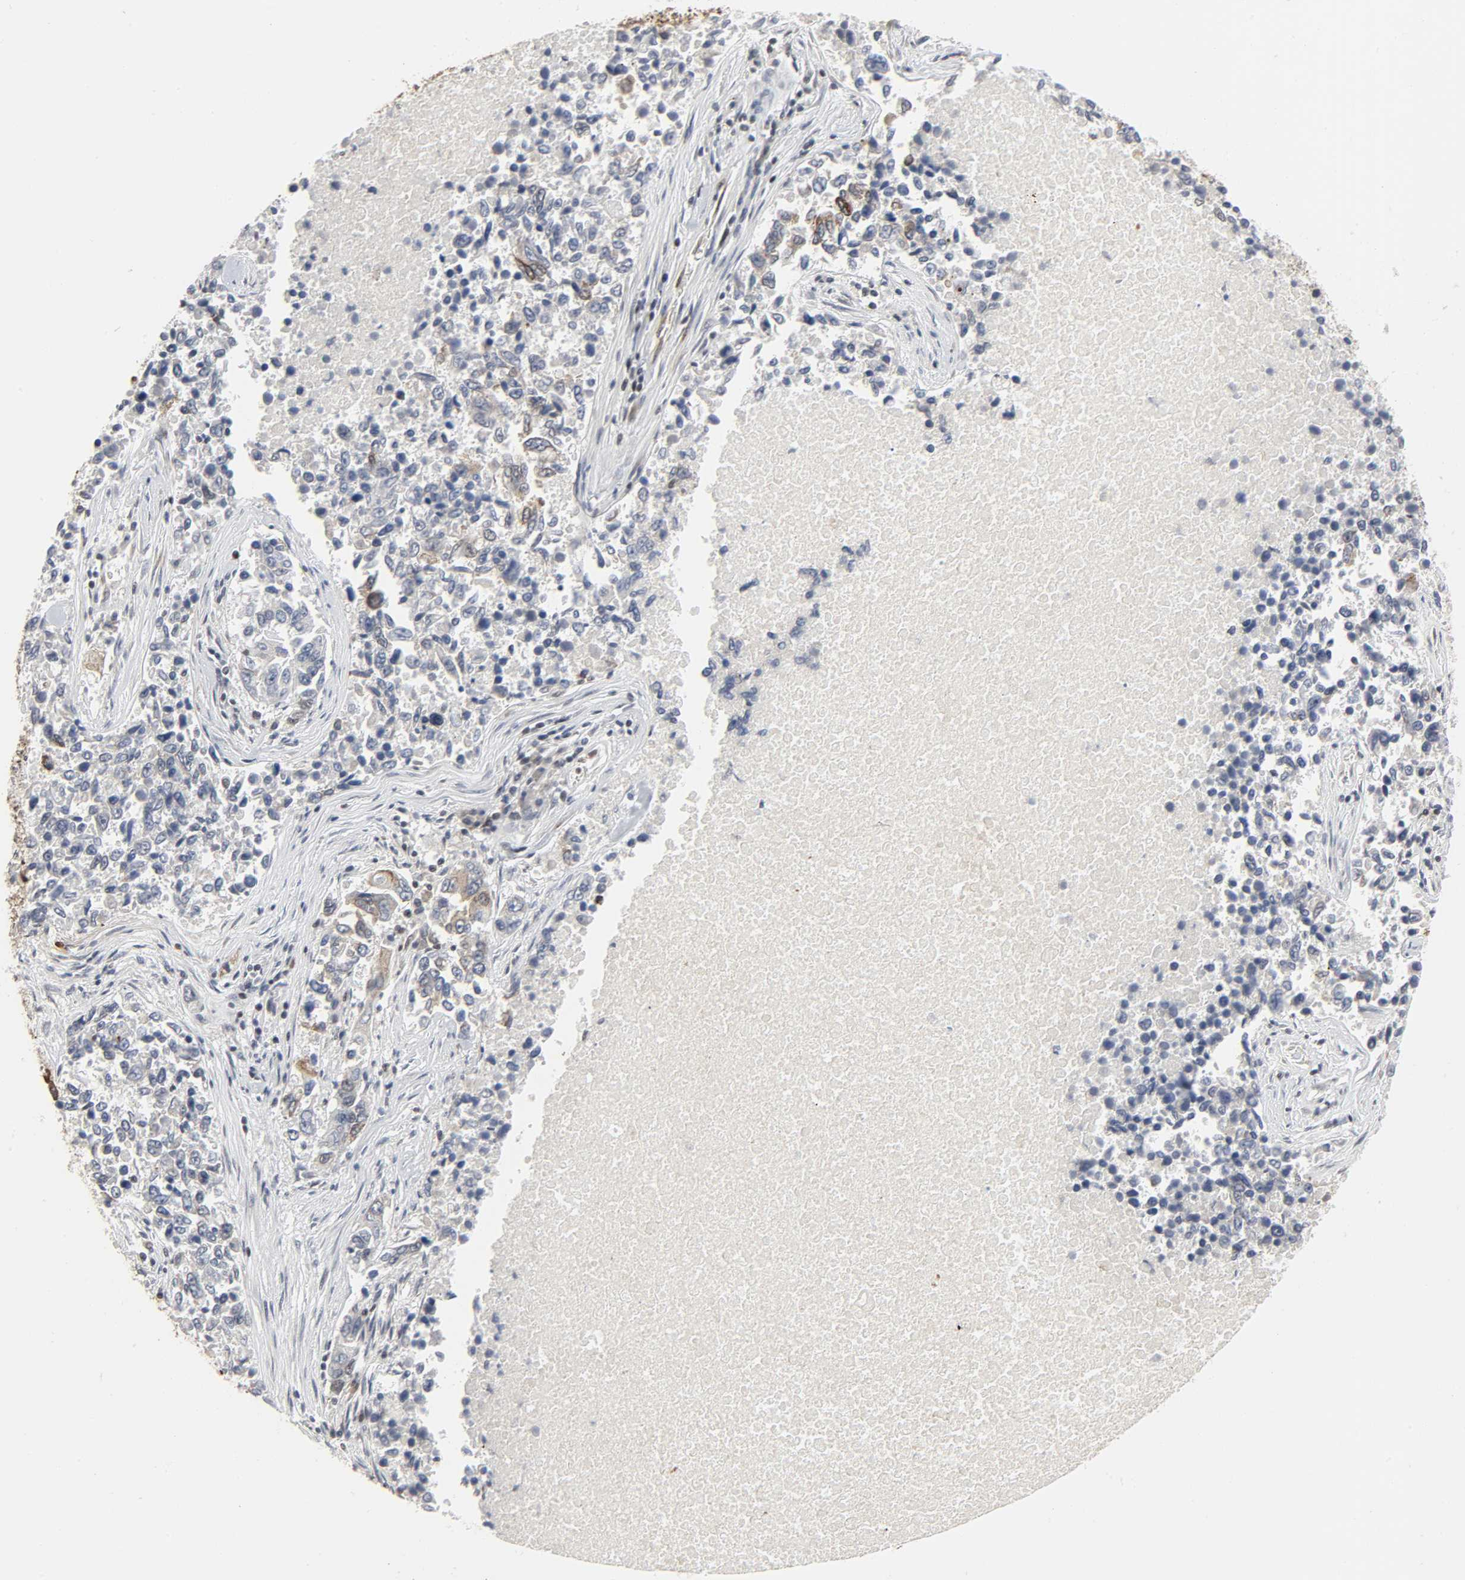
{"staining": {"intensity": "negative", "quantity": "none", "location": "none"}, "tissue": "lung cancer", "cell_type": "Tumor cells", "image_type": "cancer", "snomed": [{"axis": "morphology", "description": "Adenocarcinoma, NOS"}, {"axis": "topography", "description": "Lung"}], "caption": "Adenocarcinoma (lung) stained for a protein using immunohistochemistry demonstrates no staining tumor cells.", "gene": "MUC1", "patient": {"sex": "male", "age": 84}}